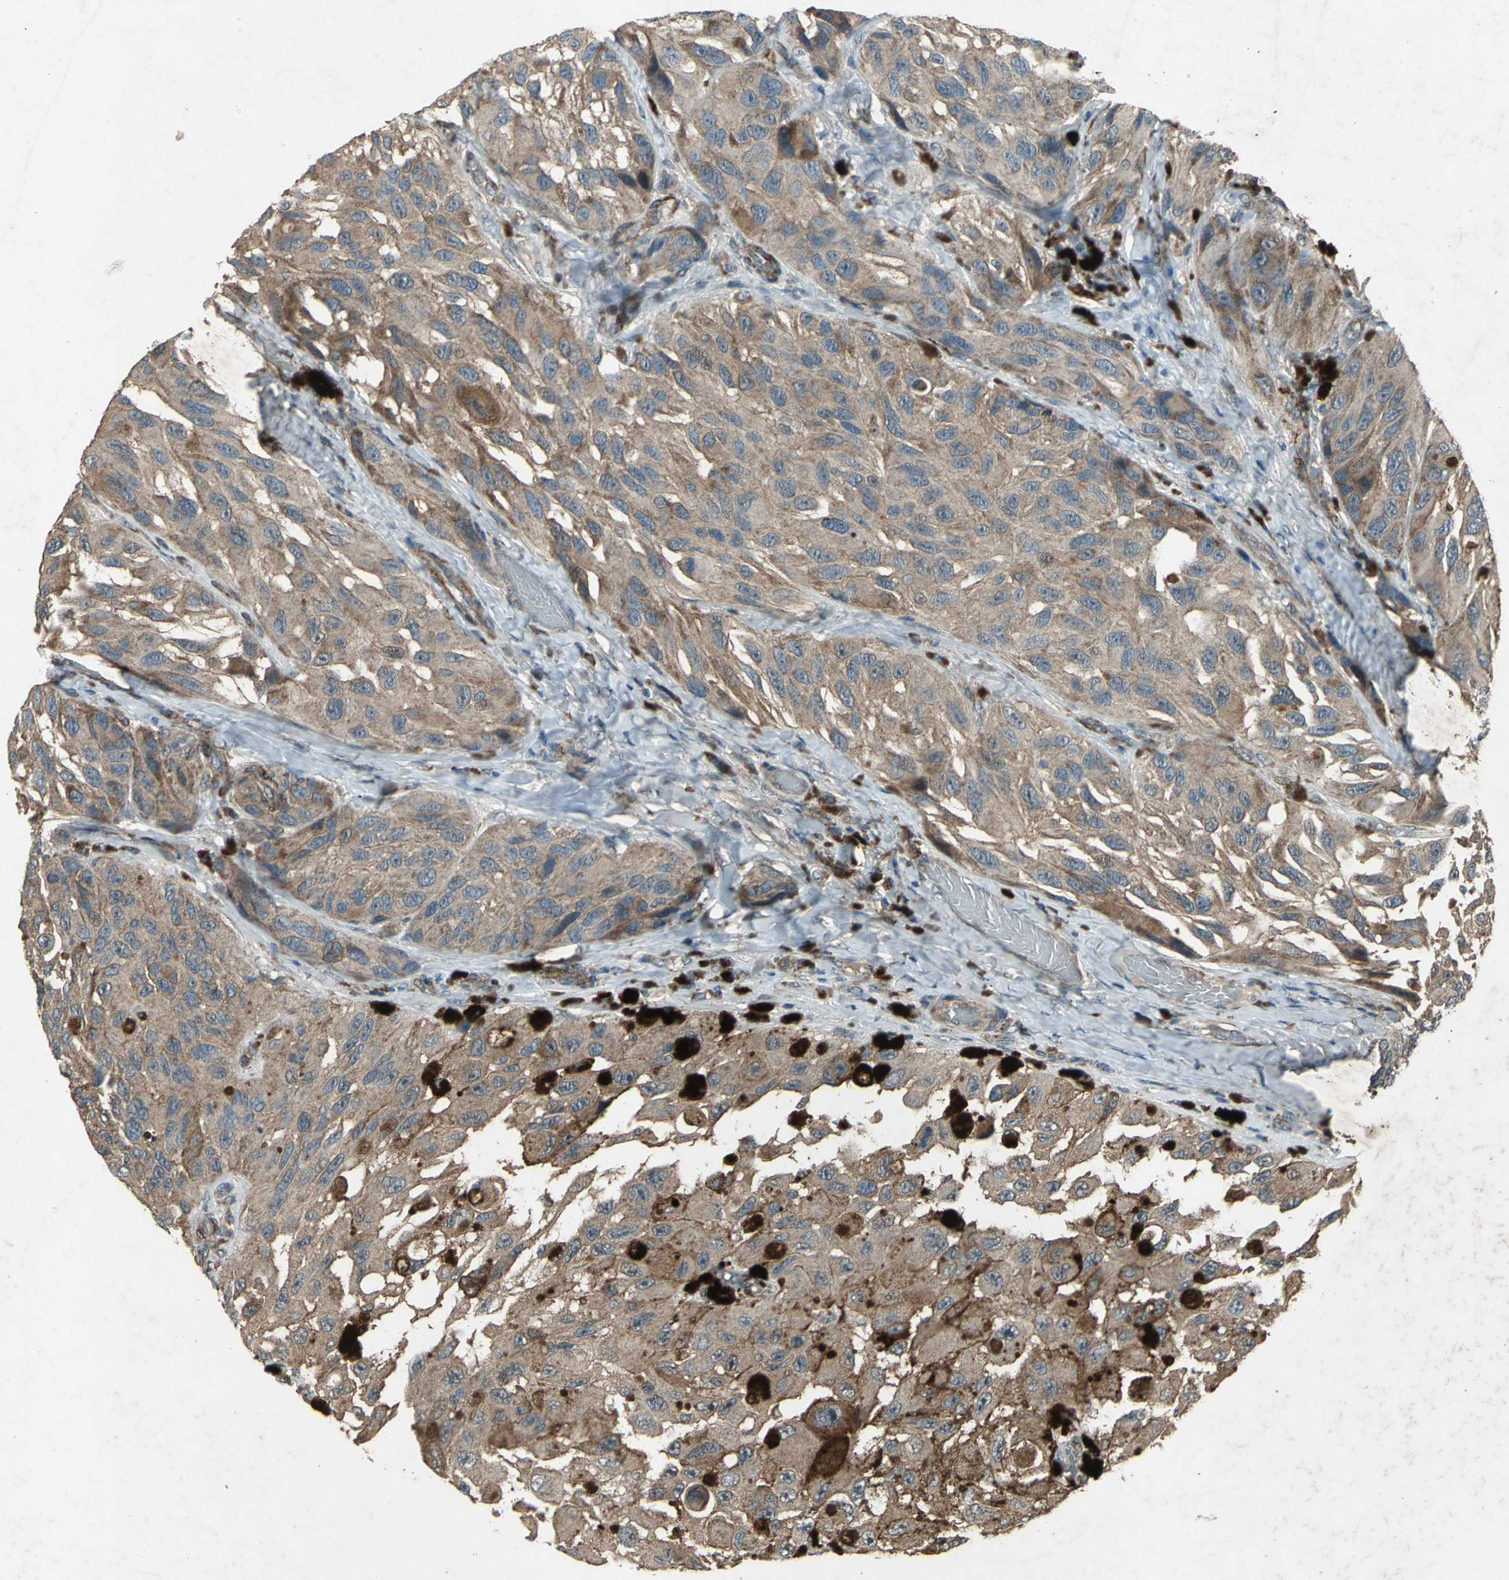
{"staining": {"intensity": "moderate", "quantity": ">75%", "location": "cytoplasmic/membranous"}, "tissue": "melanoma", "cell_type": "Tumor cells", "image_type": "cancer", "snomed": [{"axis": "morphology", "description": "Malignant melanoma, NOS"}, {"axis": "topography", "description": "Skin"}], "caption": "Immunohistochemistry (IHC) (DAB (3,3'-diaminobenzidine)) staining of melanoma shows moderate cytoplasmic/membranous protein staining in about >75% of tumor cells.", "gene": "SEPTIN4", "patient": {"sex": "female", "age": 73}}